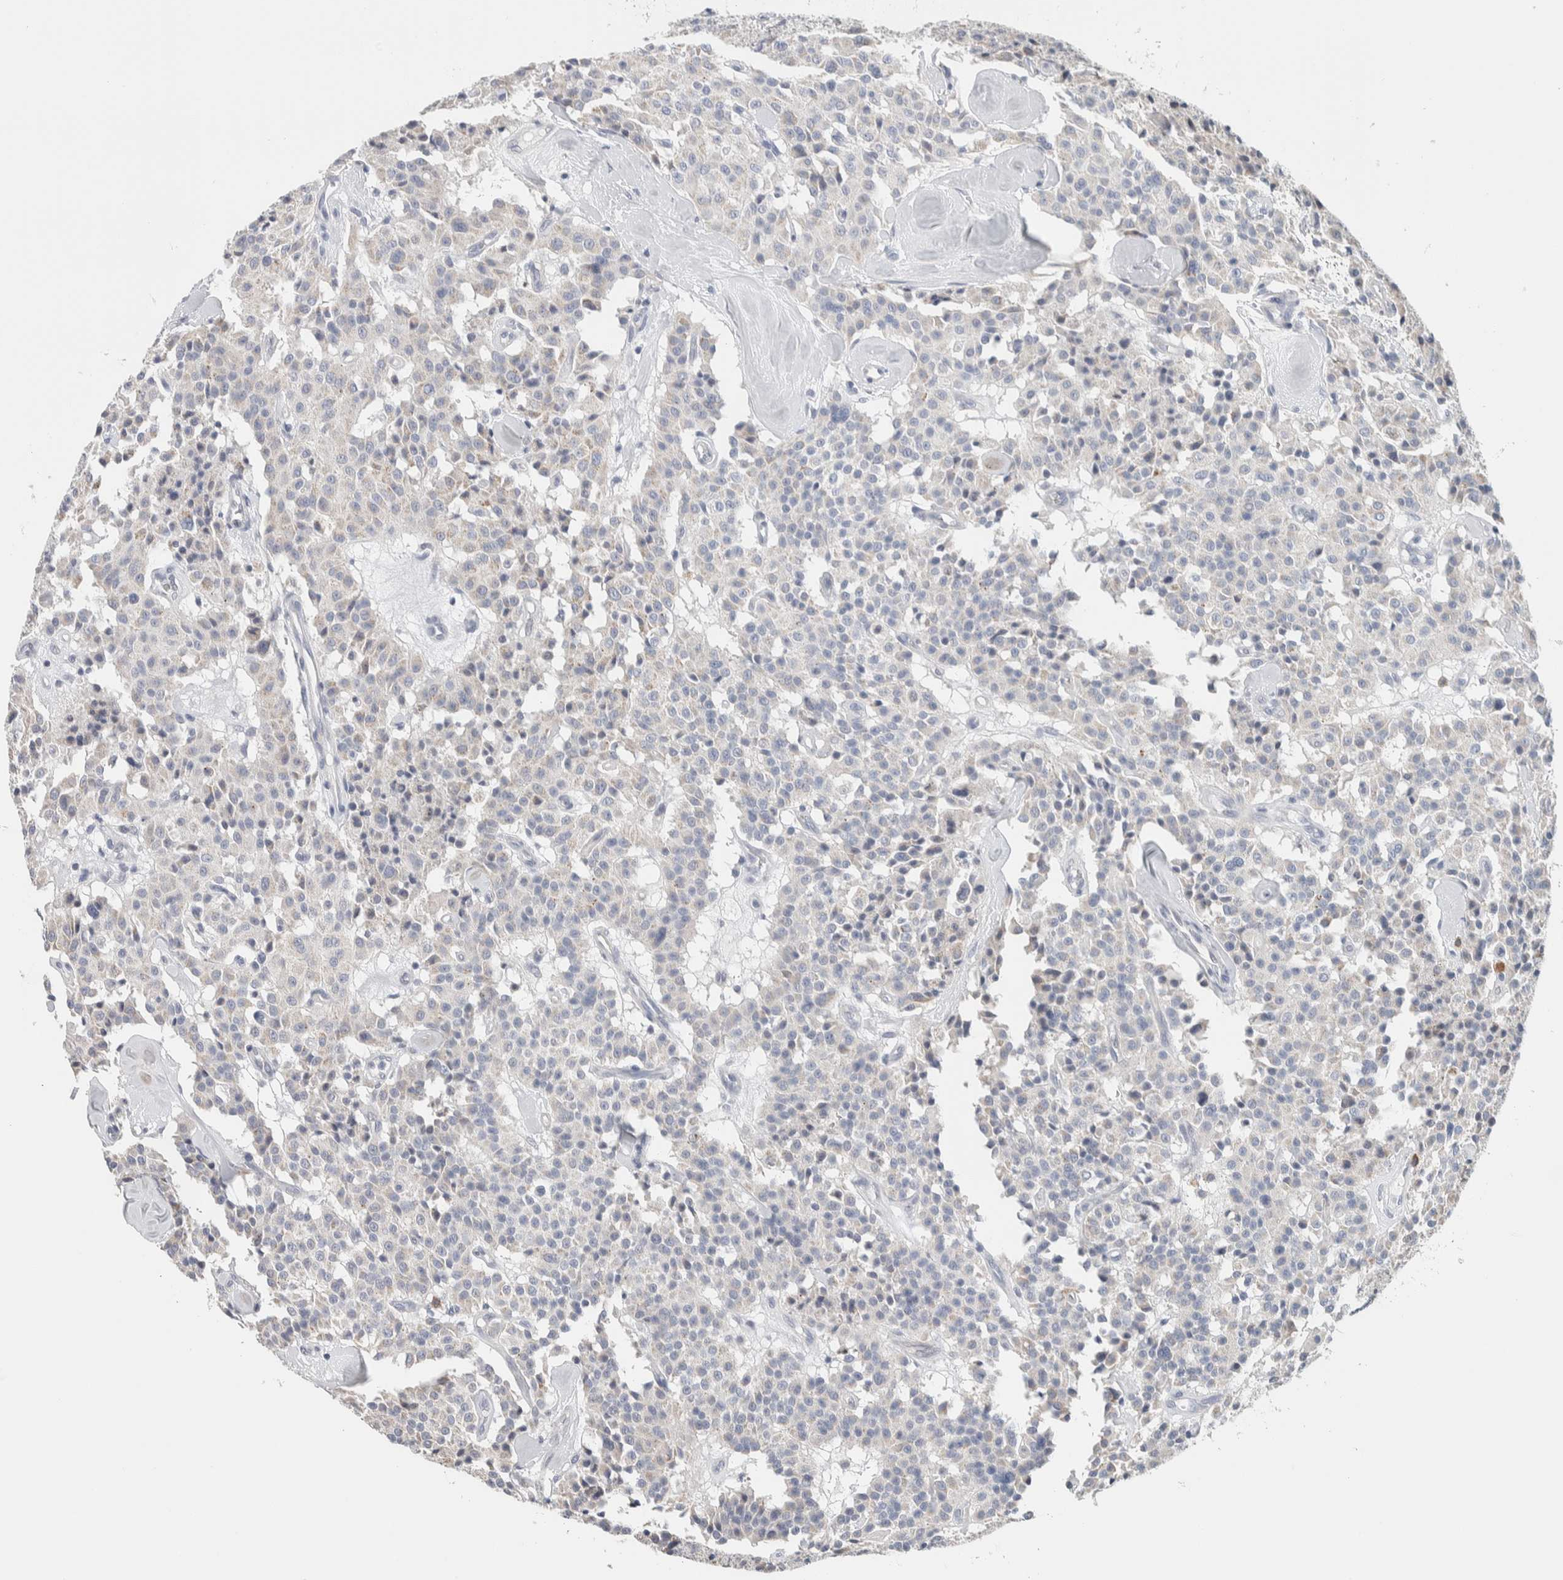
{"staining": {"intensity": "negative", "quantity": "none", "location": "none"}, "tissue": "carcinoid", "cell_type": "Tumor cells", "image_type": "cancer", "snomed": [{"axis": "morphology", "description": "Carcinoid, malignant, NOS"}, {"axis": "topography", "description": "Lung"}], "caption": "This histopathology image is of carcinoid stained with immunohistochemistry (IHC) to label a protein in brown with the nuclei are counter-stained blue. There is no positivity in tumor cells.", "gene": "SCN2A", "patient": {"sex": "male", "age": 30}}